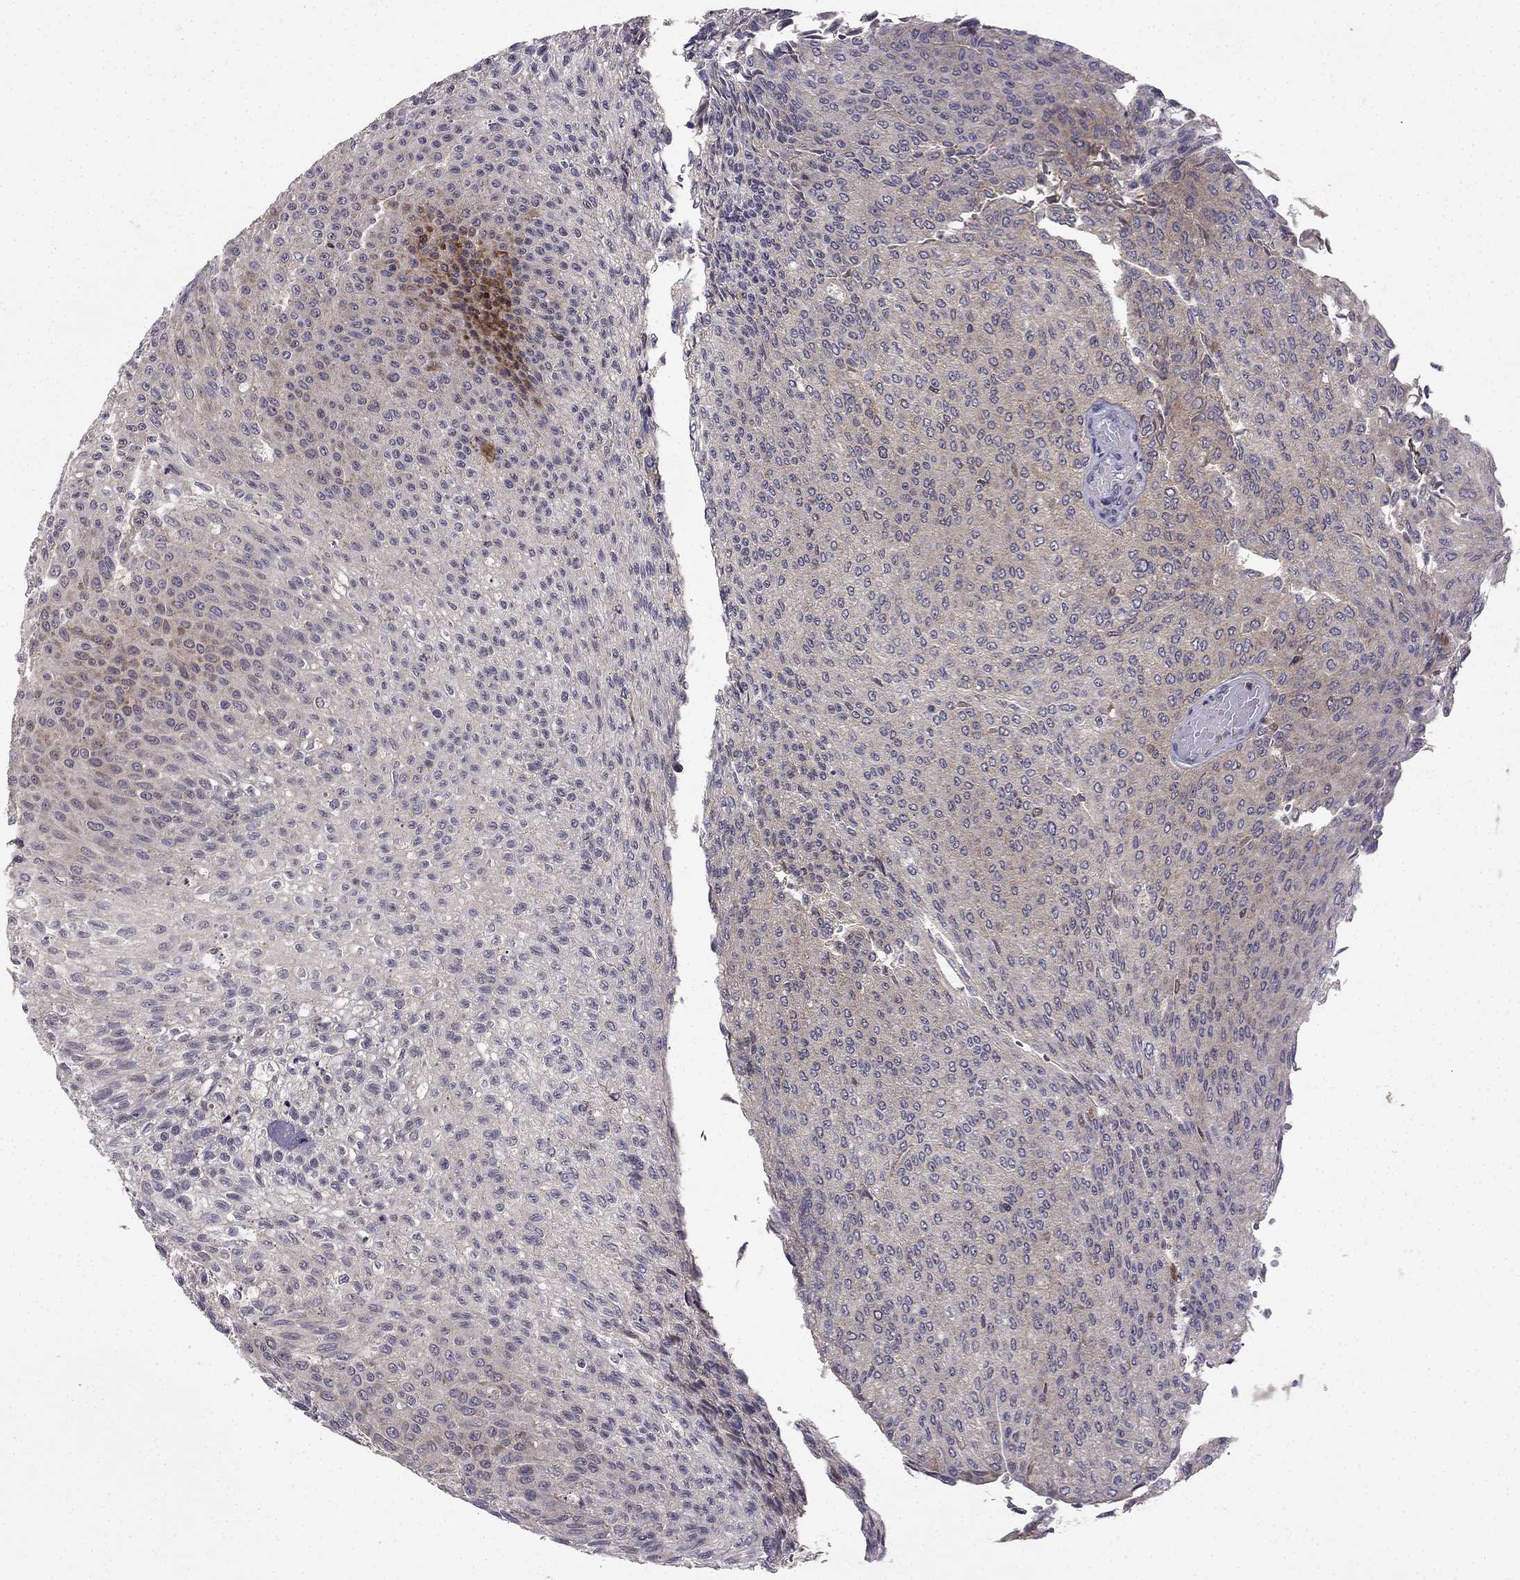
{"staining": {"intensity": "weak", "quantity": "25%-75%", "location": "cytoplasmic/membranous"}, "tissue": "urothelial cancer", "cell_type": "Tumor cells", "image_type": "cancer", "snomed": [{"axis": "morphology", "description": "Urothelial carcinoma, Low grade"}, {"axis": "topography", "description": "Ureter, NOS"}, {"axis": "topography", "description": "Urinary bladder"}], "caption": "Low-grade urothelial carcinoma stained for a protein reveals weak cytoplasmic/membranous positivity in tumor cells.", "gene": "STXBP5", "patient": {"sex": "male", "age": 78}}